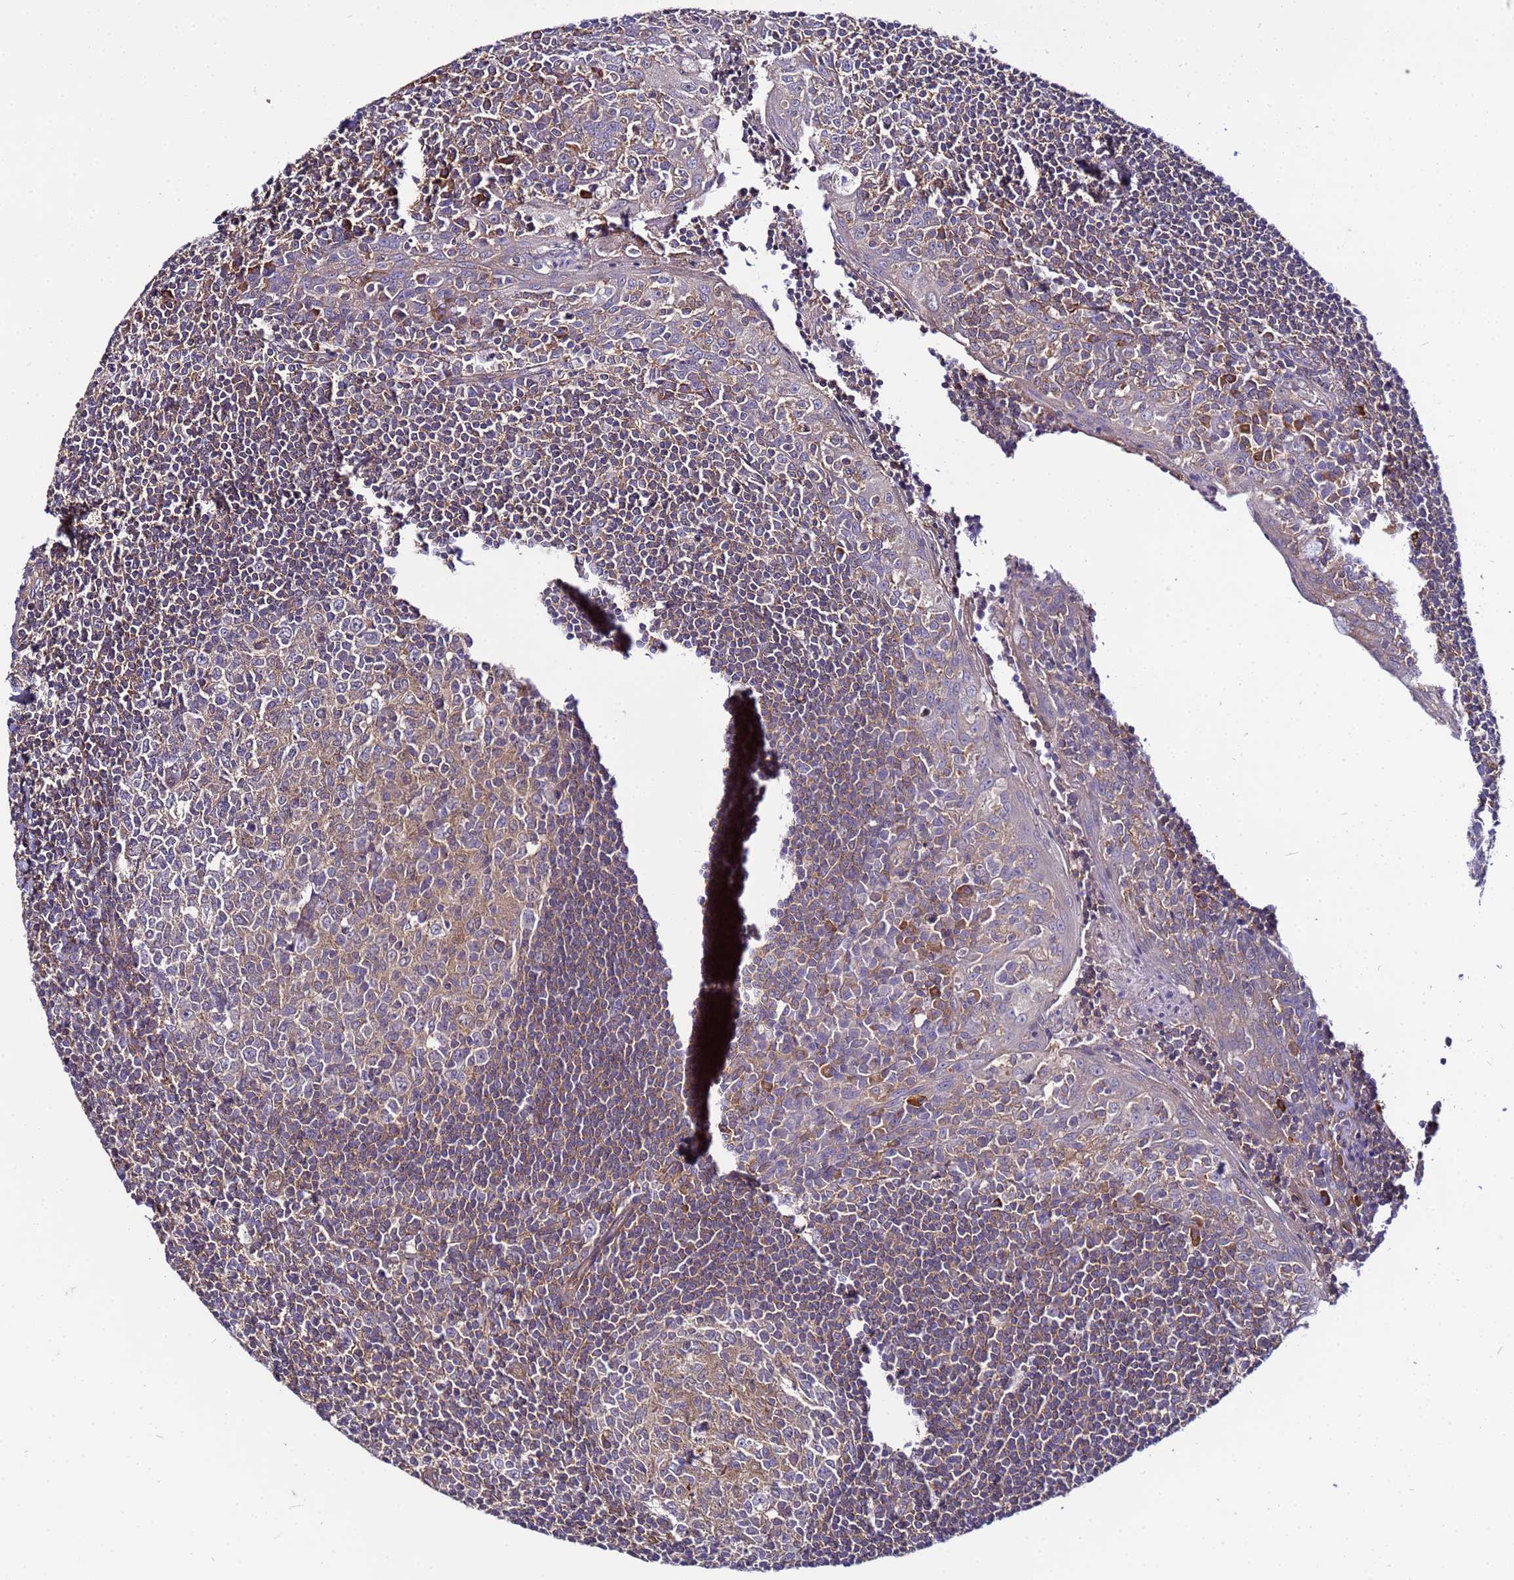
{"staining": {"intensity": "weak", "quantity": "<25%", "location": "cytoplasmic/membranous"}, "tissue": "tonsil", "cell_type": "Germinal center cells", "image_type": "normal", "snomed": [{"axis": "morphology", "description": "Normal tissue, NOS"}, {"axis": "topography", "description": "Tonsil"}], "caption": "DAB immunohistochemical staining of benign human tonsil displays no significant positivity in germinal center cells. Nuclei are stained in blue.", "gene": "STK38L", "patient": {"sex": "male", "age": 27}}